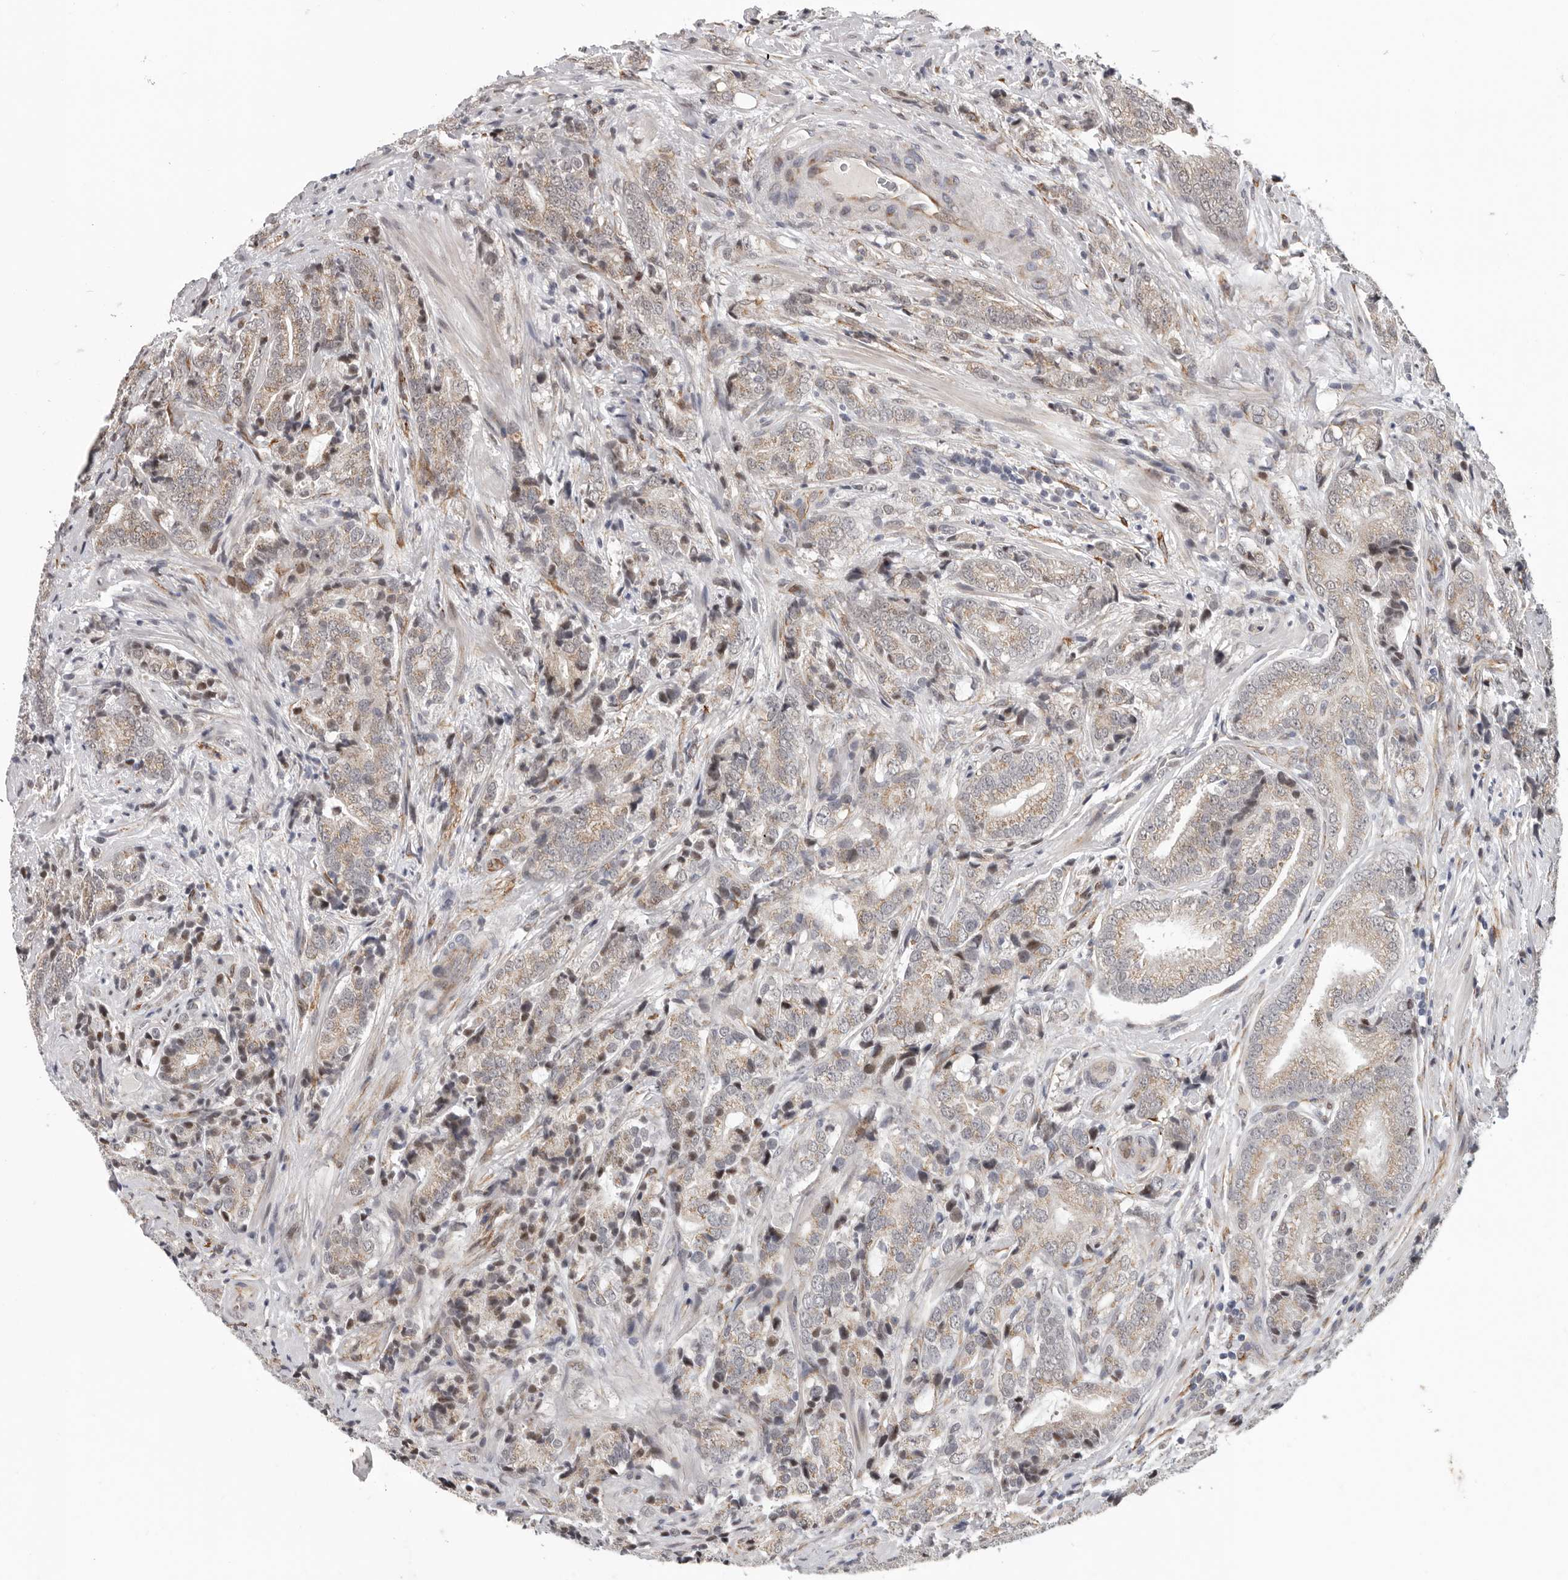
{"staining": {"intensity": "weak", "quantity": "<25%", "location": "cytoplasmic/membranous"}, "tissue": "prostate cancer", "cell_type": "Tumor cells", "image_type": "cancer", "snomed": [{"axis": "morphology", "description": "Adenocarcinoma, High grade"}, {"axis": "topography", "description": "Prostate"}], "caption": "IHC of prostate adenocarcinoma (high-grade) reveals no positivity in tumor cells. (DAB IHC visualized using brightfield microscopy, high magnification).", "gene": "RALGPS2", "patient": {"sex": "male", "age": 57}}